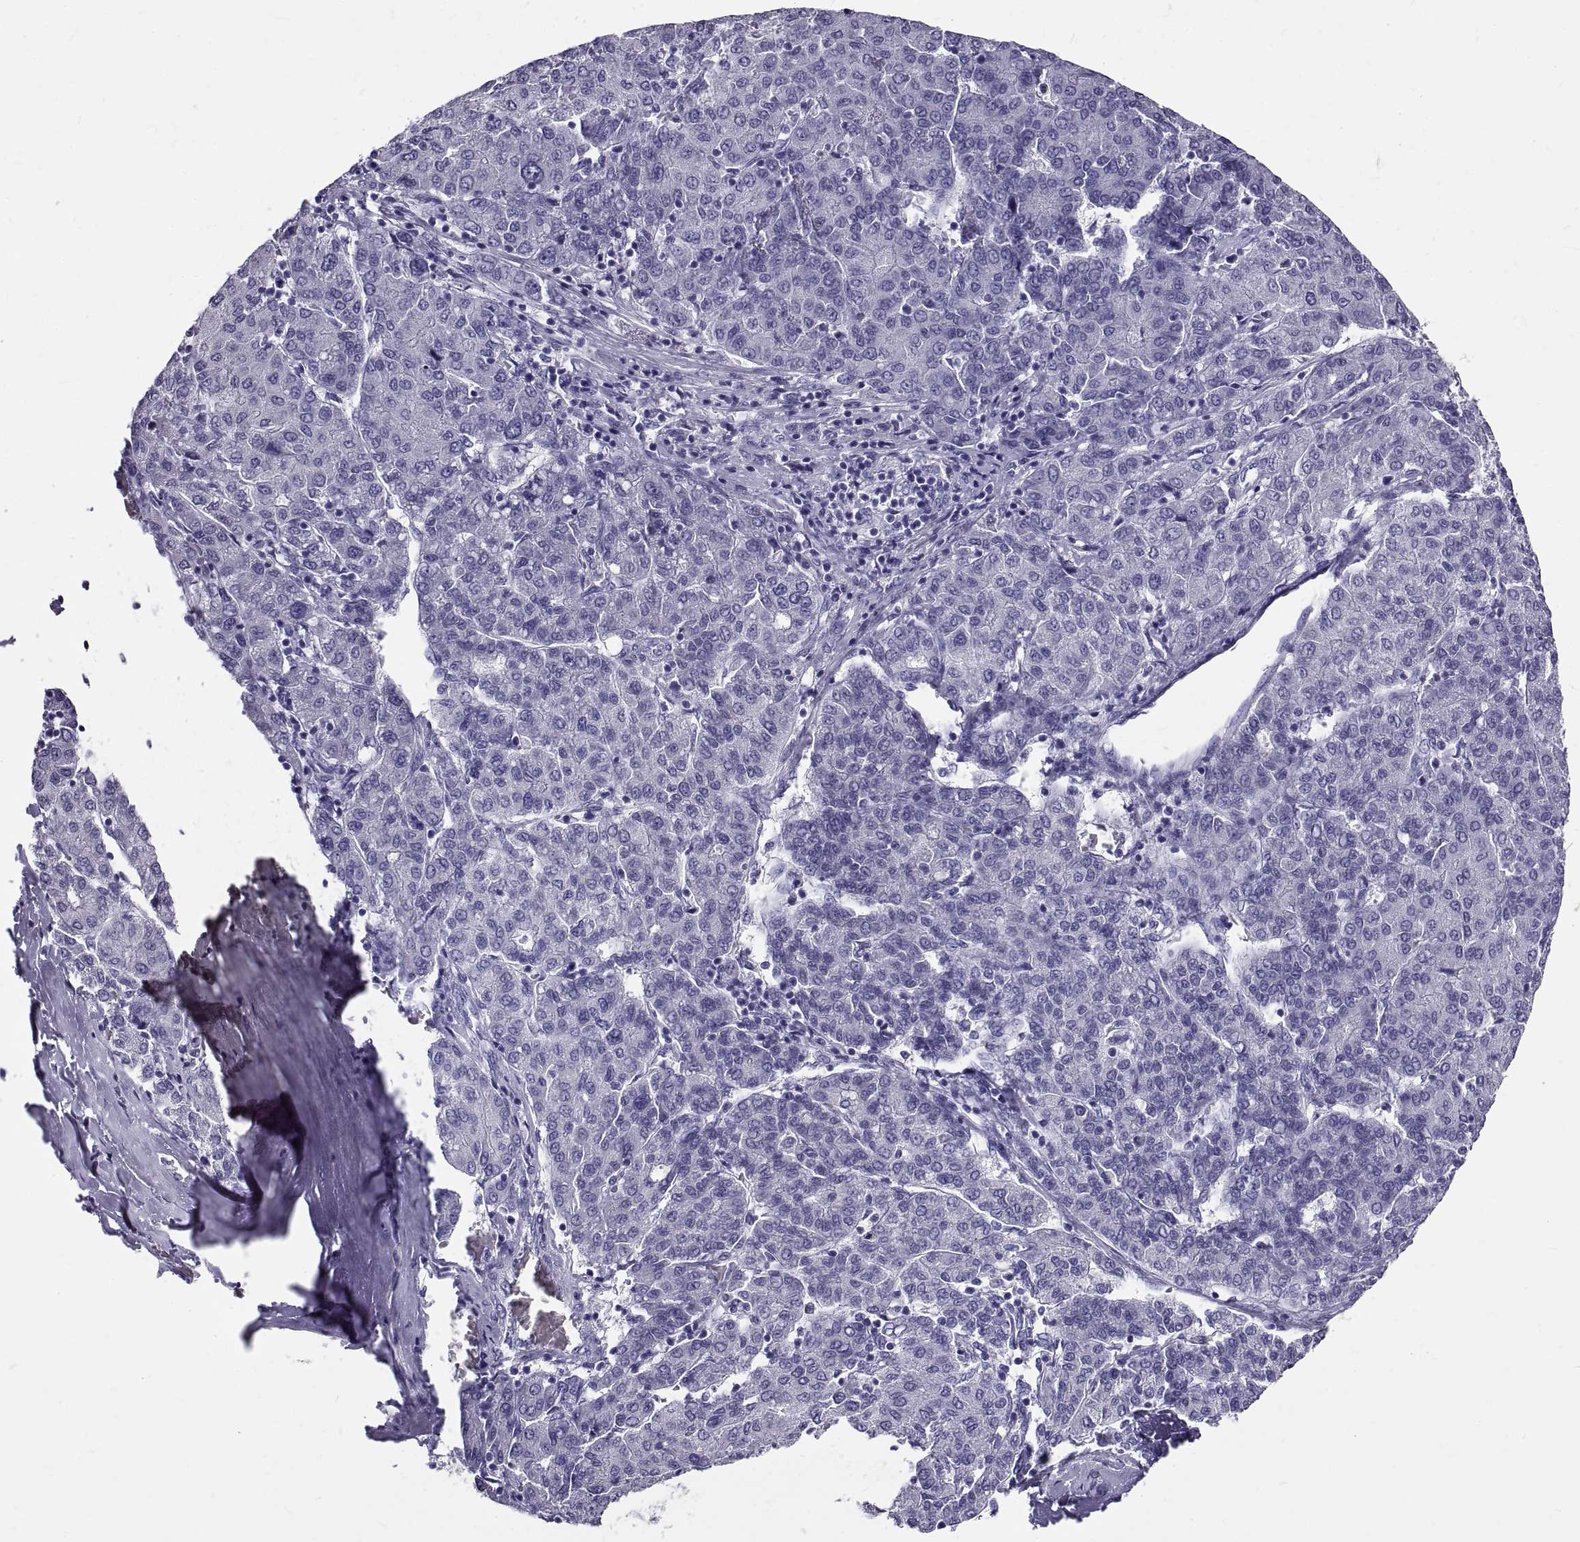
{"staining": {"intensity": "negative", "quantity": "none", "location": "none"}, "tissue": "liver cancer", "cell_type": "Tumor cells", "image_type": "cancer", "snomed": [{"axis": "morphology", "description": "Carcinoma, Hepatocellular, NOS"}, {"axis": "topography", "description": "Liver"}], "caption": "Immunohistochemistry histopathology image of human liver hepatocellular carcinoma stained for a protein (brown), which reveals no staining in tumor cells. (DAB (3,3'-diaminobenzidine) immunohistochemistry with hematoxylin counter stain).", "gene": "GNG12", "patient": {"sex": "male", "age": 65}}